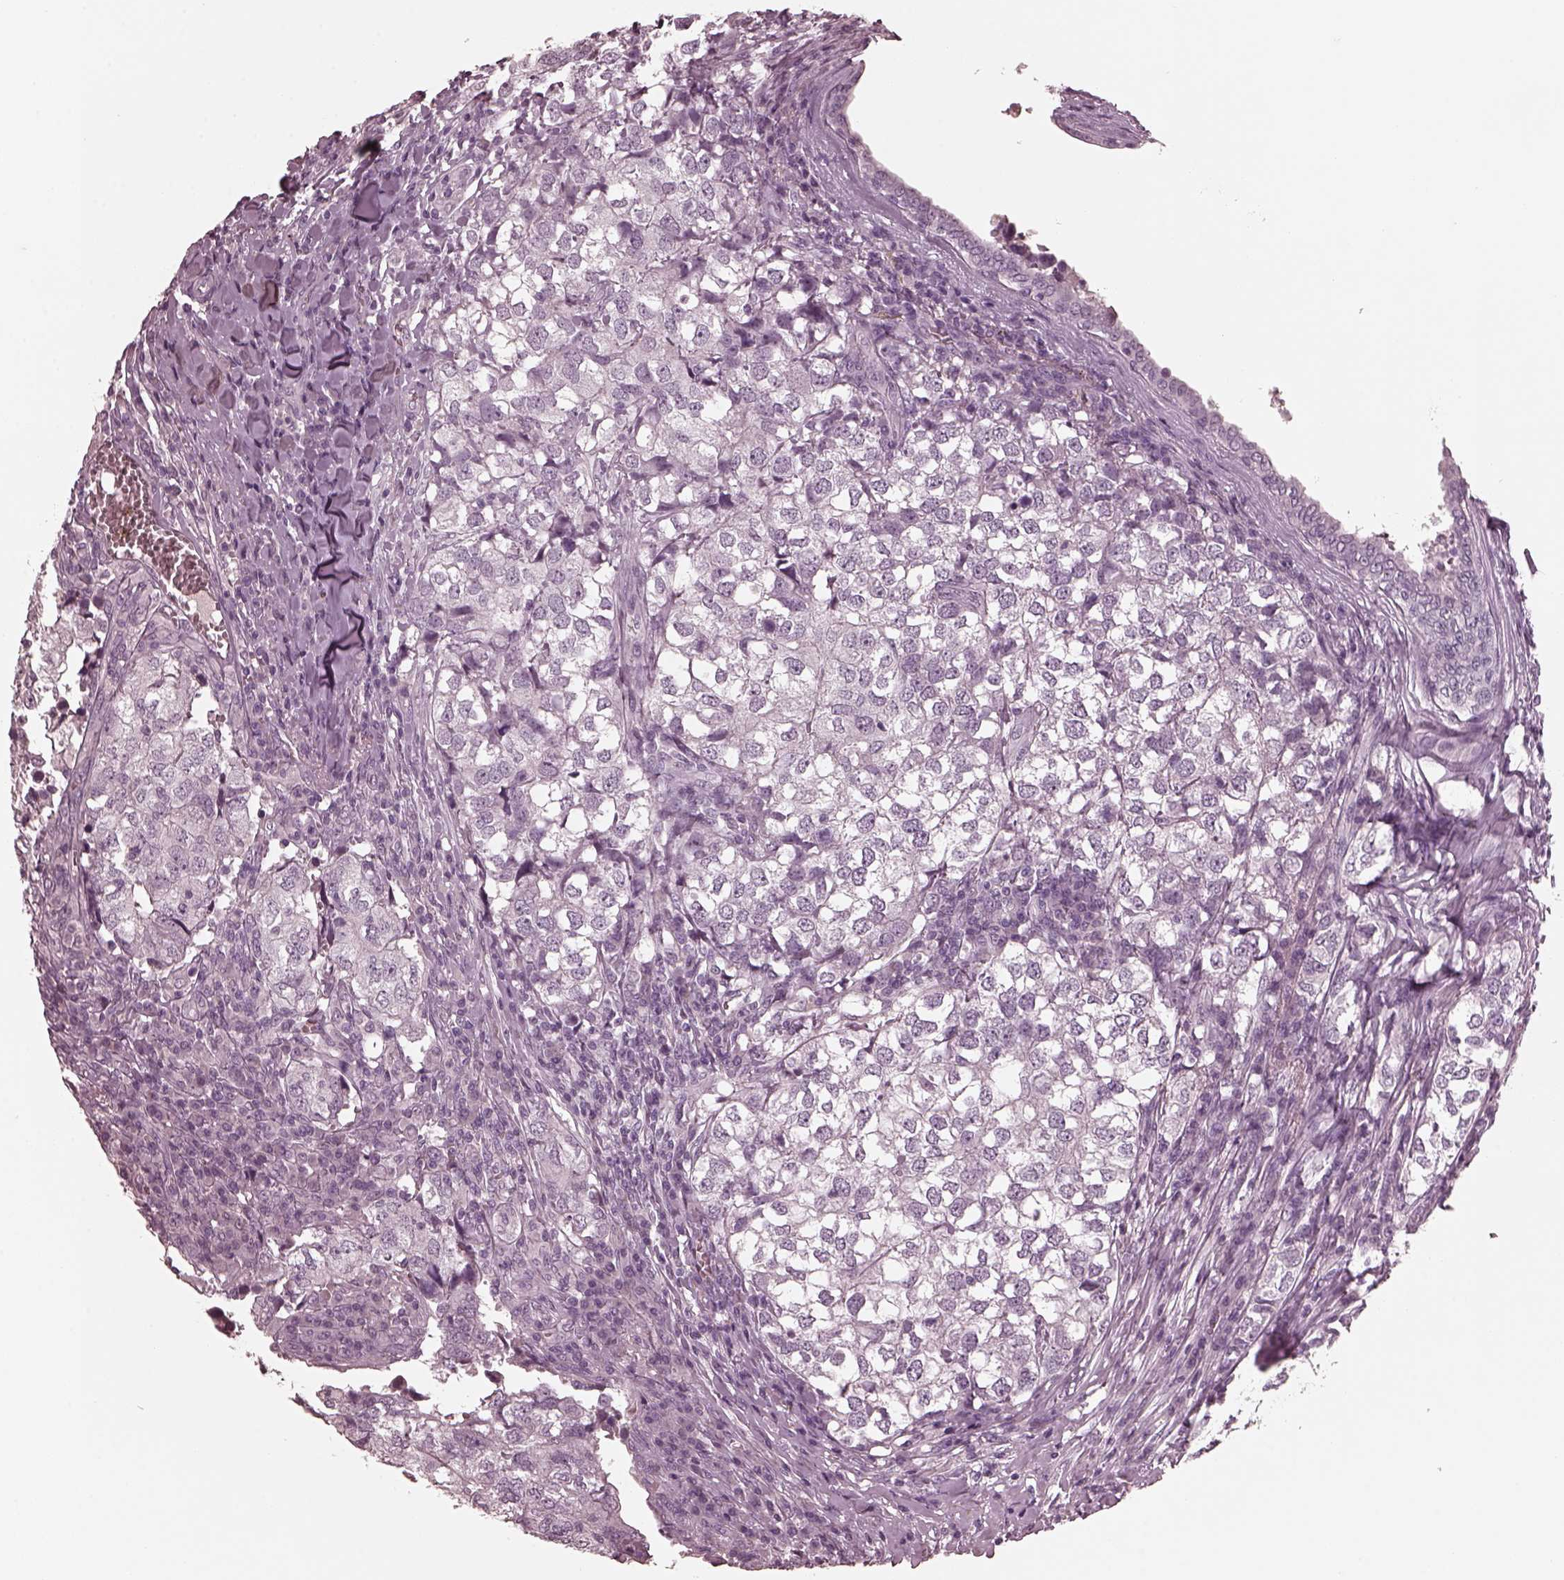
{"staining": {"intensity": "negative", "quantity": "none", "location": "none"}, "tissue": "breast cancer", "cell_type": "Tumor cells", "image_type": "cancer", "snomed": [{"axis": "morphology", "description": "Duct carcinoma"}, {"axis": "topography", "description": "Breast"}], "caption": "High magnification brightfield microscopy of breast cancer (infiltrating ductal carcinoma) stained with DAB (brown) and counterstained with hematoxylin (blue): tumor cells show no significant expression.", "gene": "CGA", "patient": {"sex": "female", "age": 30}}